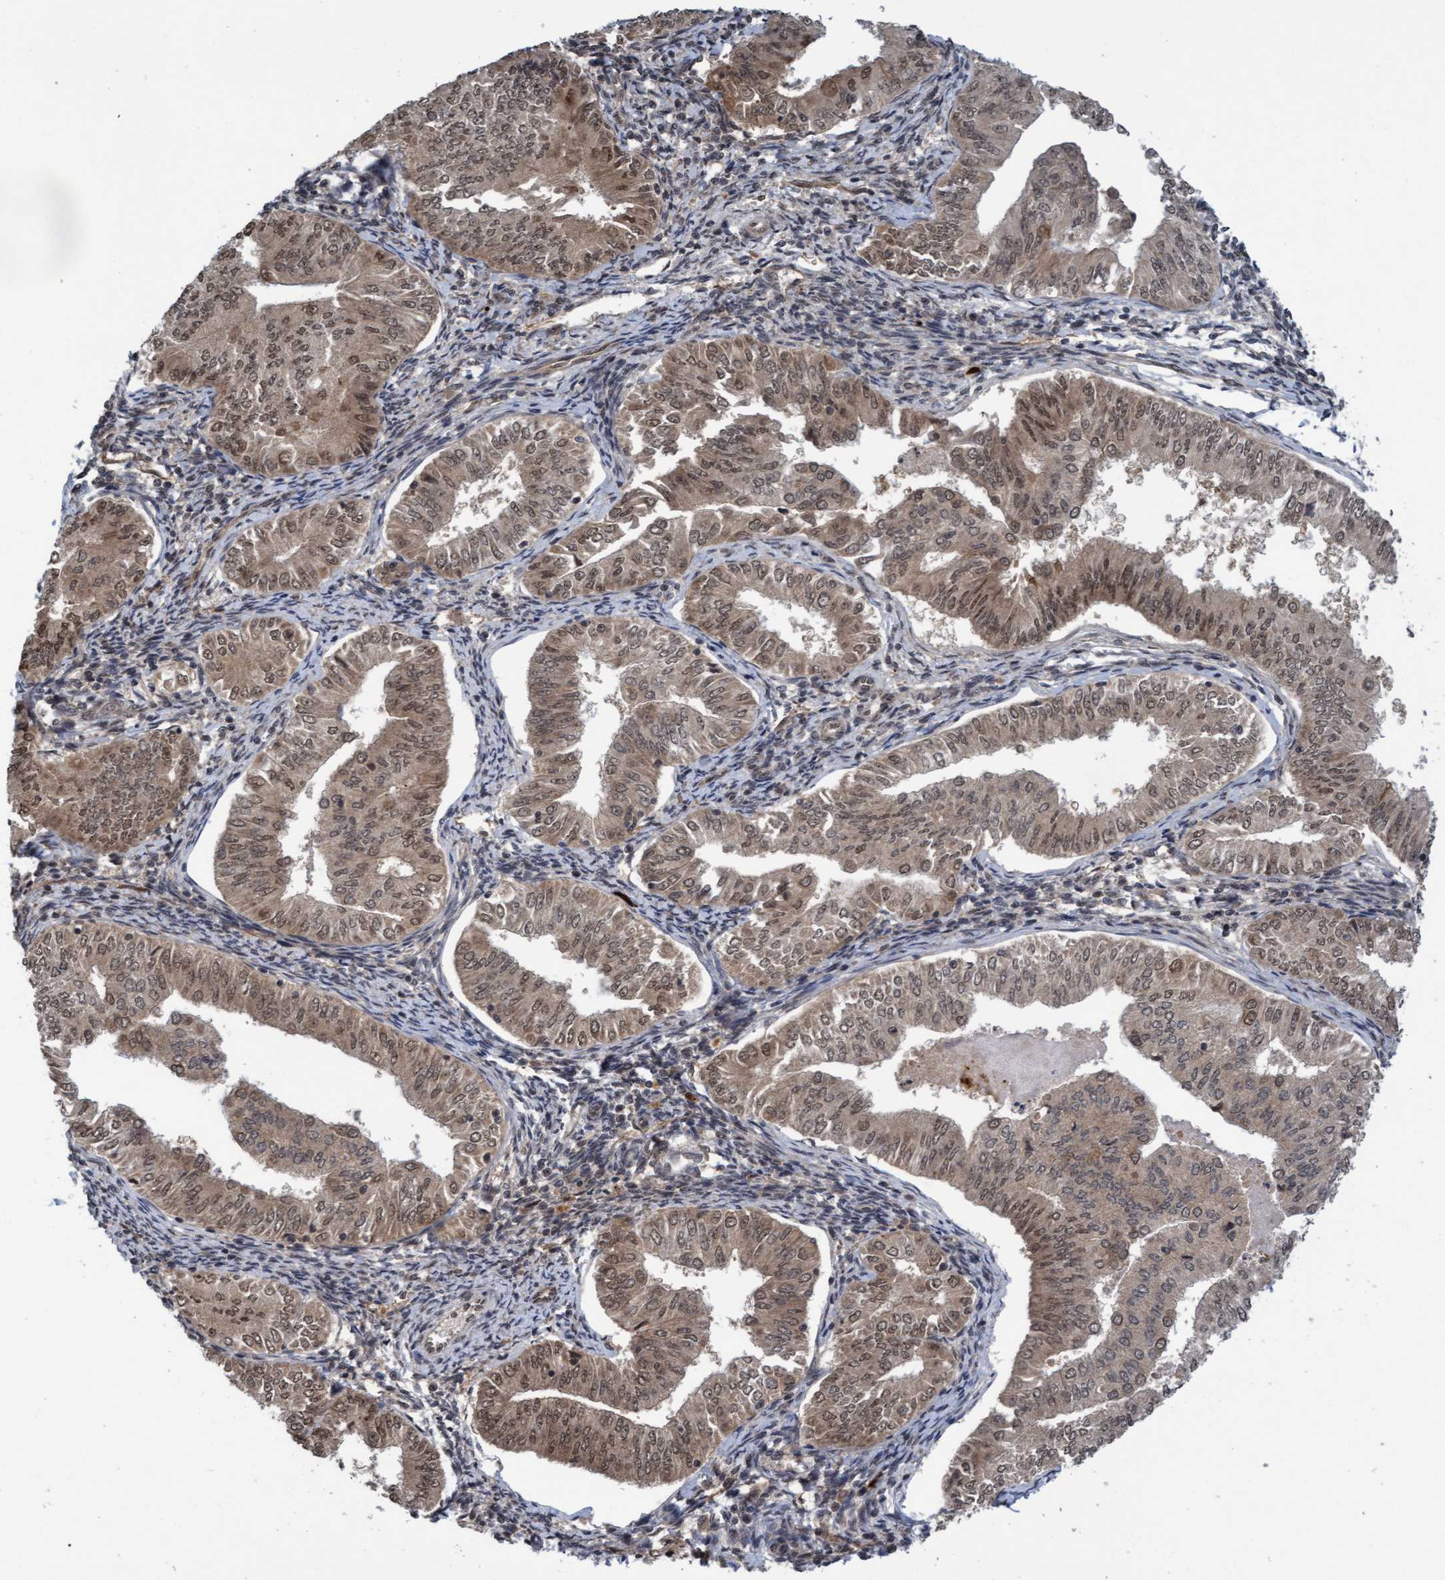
{"staining": {"intensity": "moderate", "quantity": ">75%", "location": "cytoplasmic/membranous,nuclear"}, "tissue": "endometrial cancer", "cell_type": "Tumor cells", "image_type": "cancer", "snomed": [{"axis": "morphology", "description": "Normal tissue, NOS"}, {"axis": "morphology", "description": "Adenocarcinoma, NOS"}, {"axis": "topography", "description": "Endometrium"}], "caption": "Protein expression by immunohistochemistry exhibits moderate cytoplasmic/membranous and nuclear positivity in approximately >75% of tumor cells in adenocarcinoma (endometrial). Nuclei are stained in blue.", "gene": "WASF1", "patient": {"sex": "female", "age": 53}}